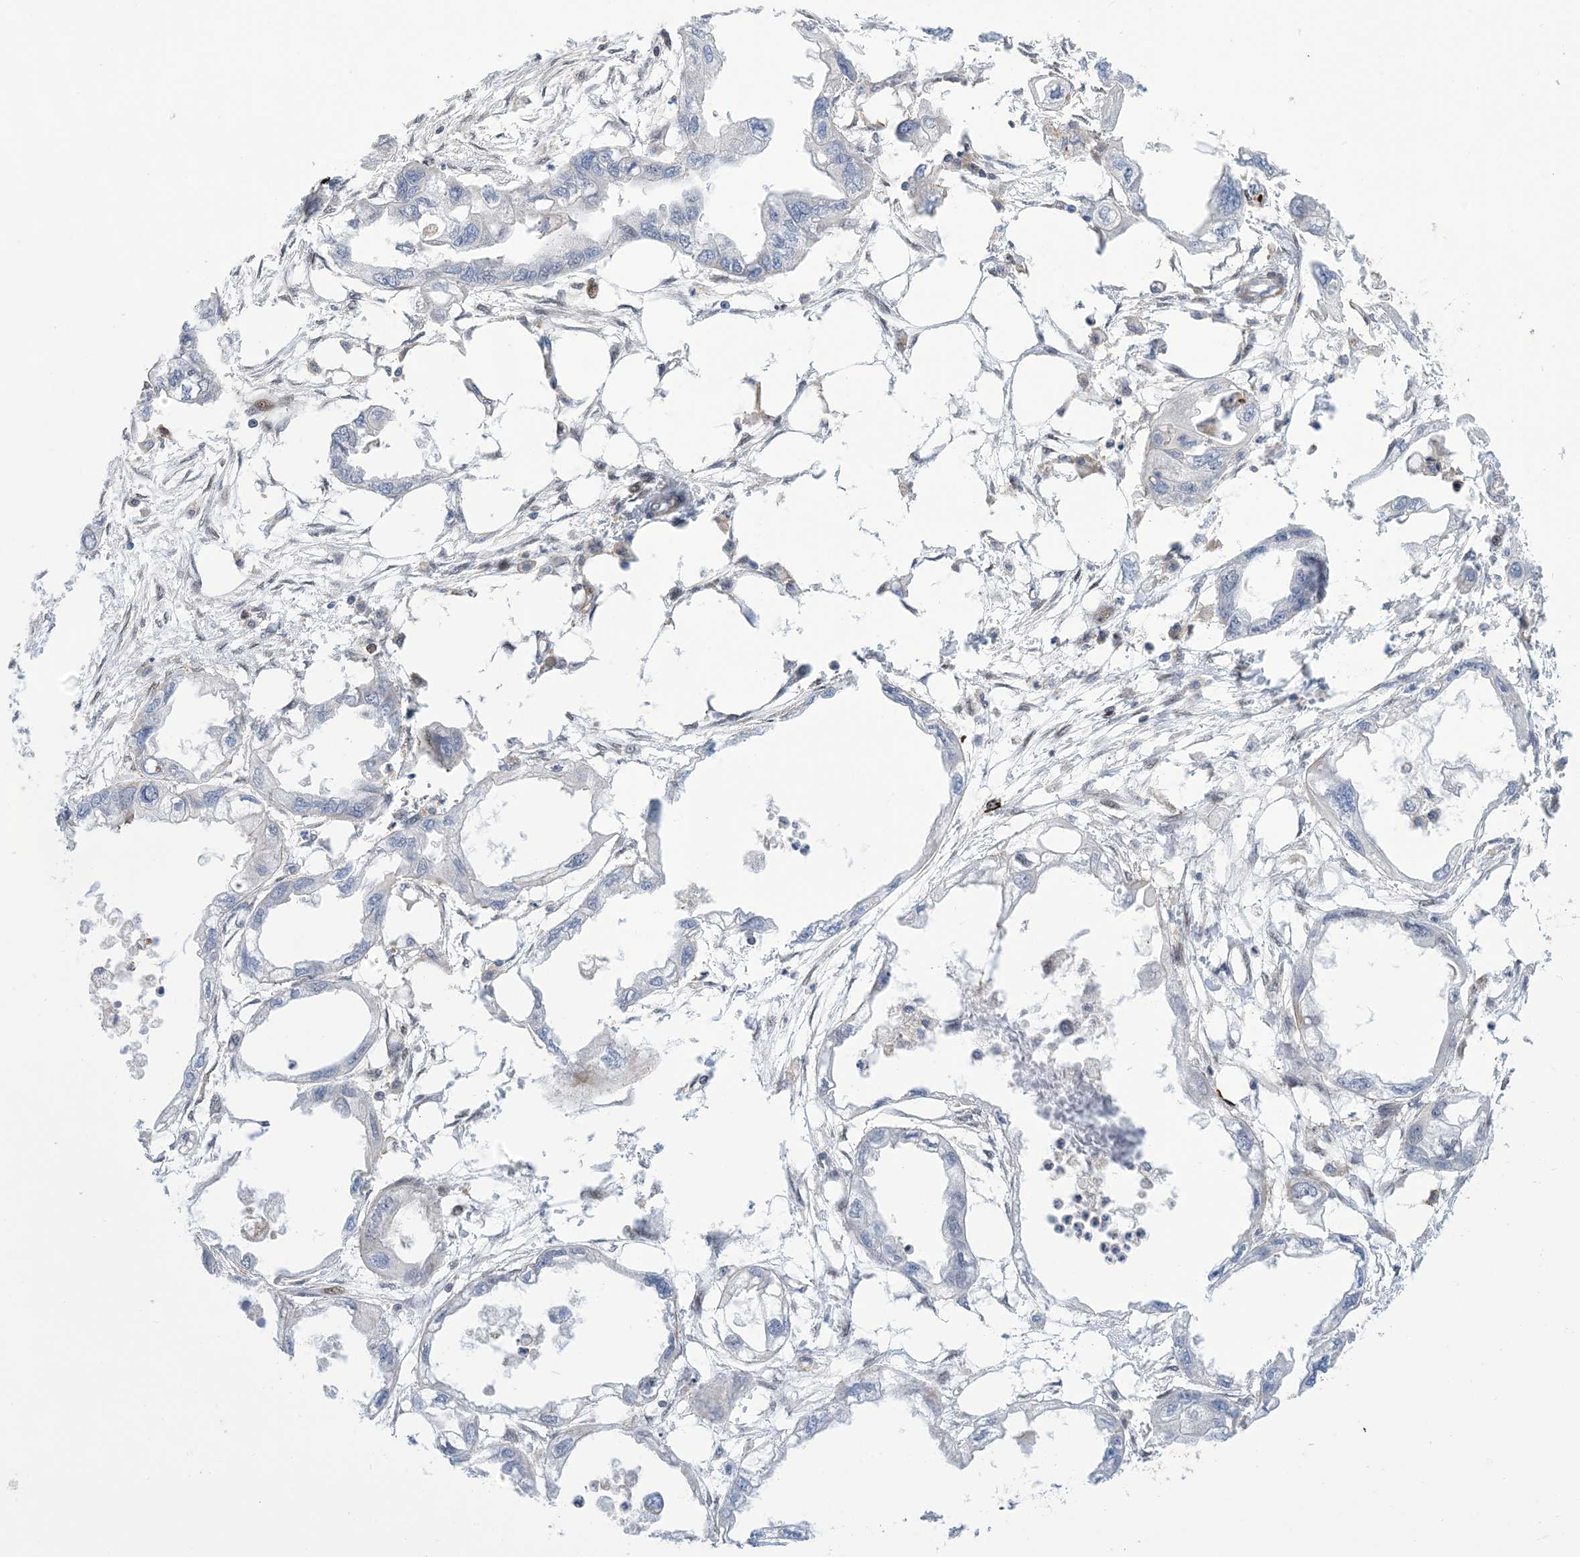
{"staining": {"intensity": "negative", "quantity": "none", "location": "none"}, "tissue": "endometrial cancer", "cell_type": "Tumor cells", "image_type": "cancer", "snomed": [{"axis": "morphology", "description": "Adenocarcinoma, NOS"}, {"axis": "morphology", "description": "Adenocarcinoma, metastatic, NOS"}, {"axis": "topography", "description": "Adipose tissue"}, {"axis": "topography", "description": "Endometrium"}], "caption": "Tumor cells show no significant positivity in endometrial adenocarcinoma. (Immunohistochemistry, brightfield microscopy, high magnification).", "gene": "ZNF8", "patient": {"sex": "female", "age": 67}}